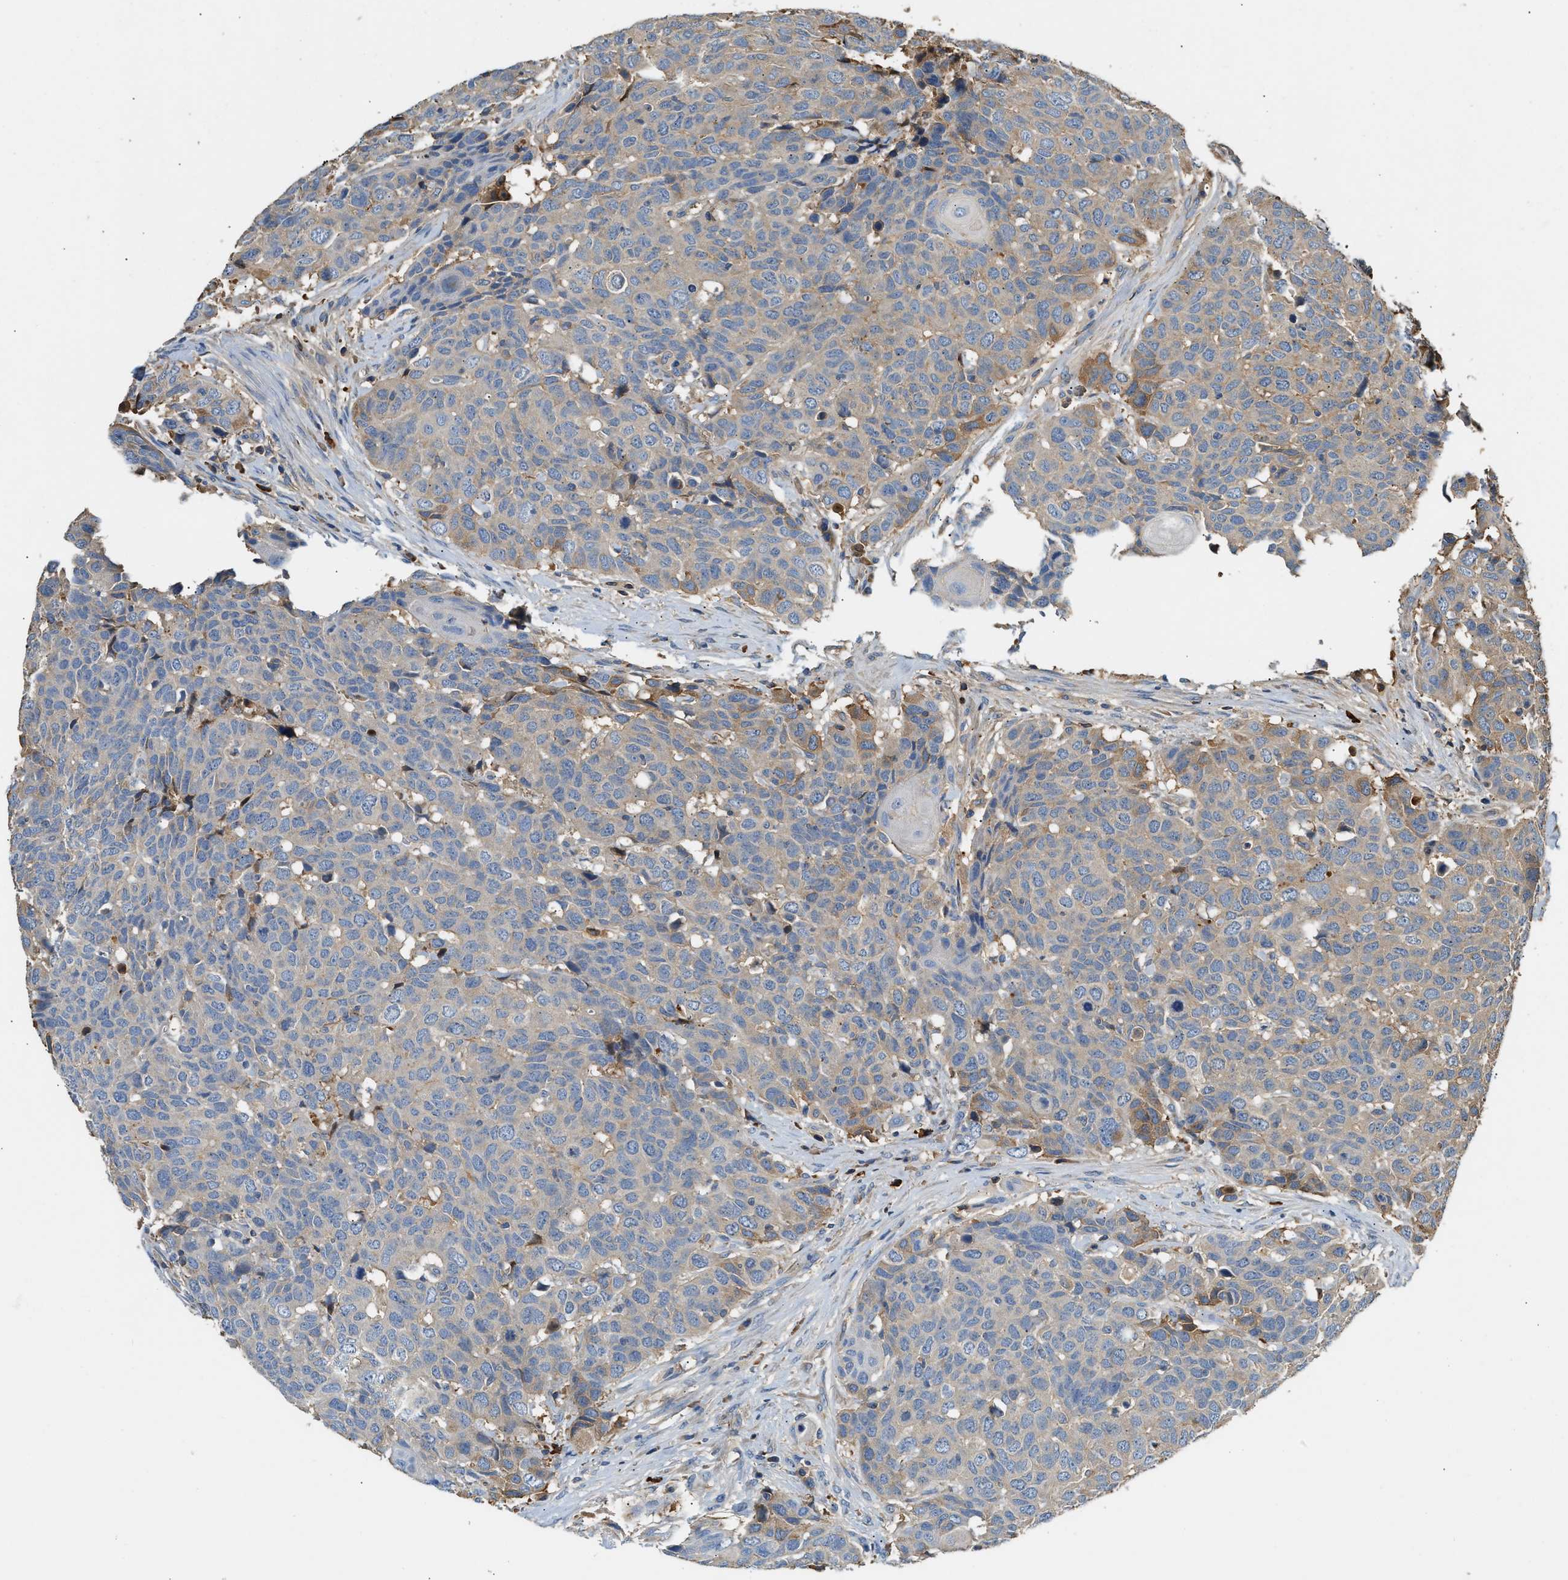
{"staining": {"intensity": "moderate", "quantity": "<25%", "location": "cytoplasmic/membranous"}, "tissue": "head and neck cancer", "cell_type": "Tumor cells", "image_type": "cancer", "snomed": [{"axis": "morphology", "description": "Squamous cell carcinoma, NOS"}, {"axis": "topography", "description": "Head-Neck"}], "caption": "IHC (DAB (3,3'-diaminobenzidine)) staining of head and neck cancer (squamous cell carcinoma) demonstrates moderate cytoplasmic/membranous protein expression in approximately <25% of tumor cells.", "gene": "TMEM268", "patient": {"sex": "male", "age": 66}}